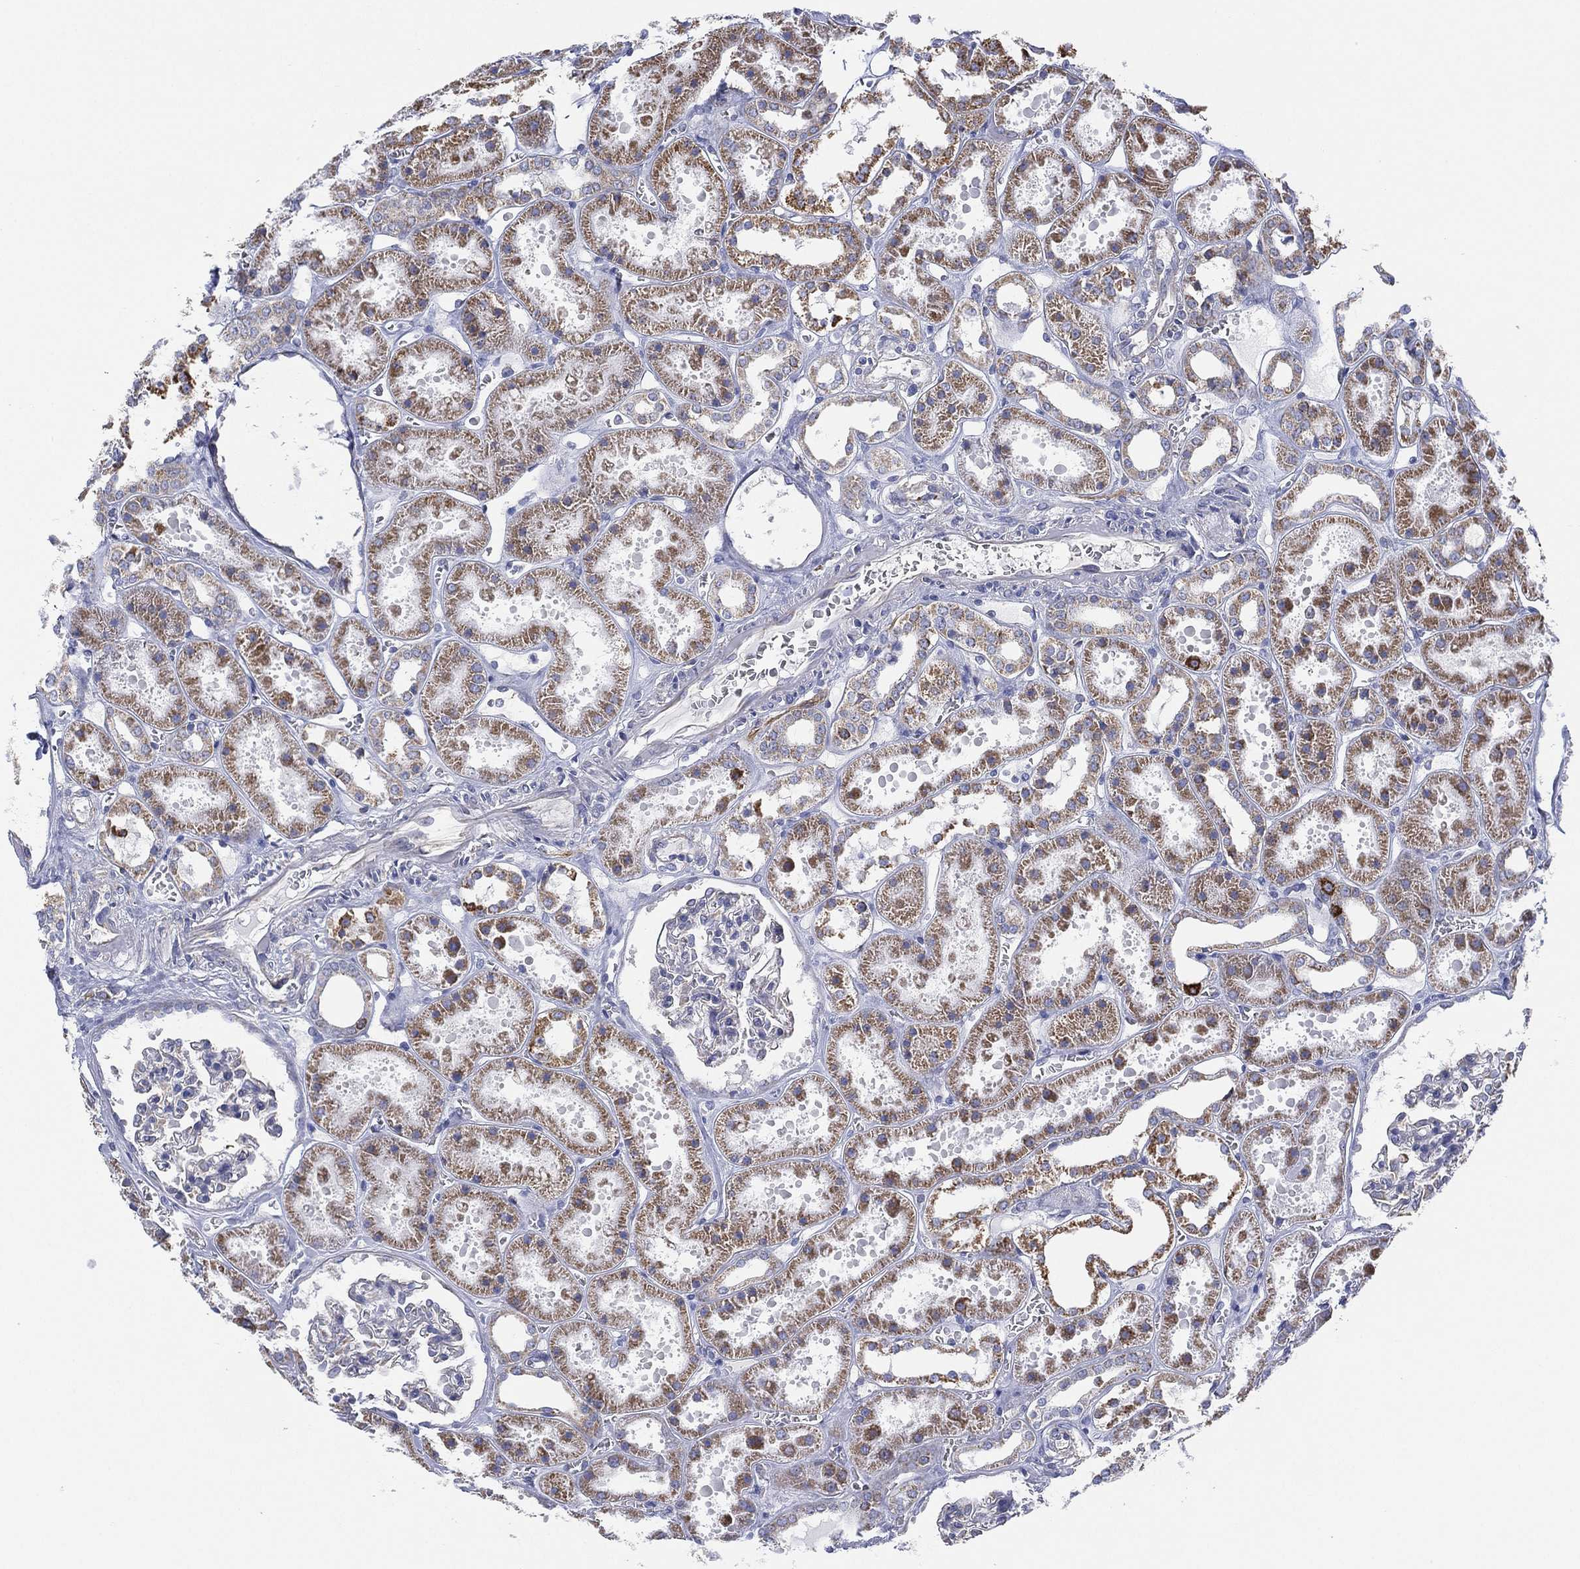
{"staining": {"intensity": "negative", "quantity": "none", "location": "none"}, "tissue": "kidney", "cell_type": "Cells in glomeruli", "image_type": "normal", "snomed": [{"axis": "morphology", "description": "Normal tissue, NOS"}, {"axis": "topography", "description": "Kidney"}], "caption": "The image exhibits no significant staining in cells in glomeruli of kidney. Brightfield microscopy of immunohistochemistry stained with DAB (brown) and hematoxylin (blue), captured at high magnification.", "gene": "INA", "patient": {"sex": "female", "age": 41}}